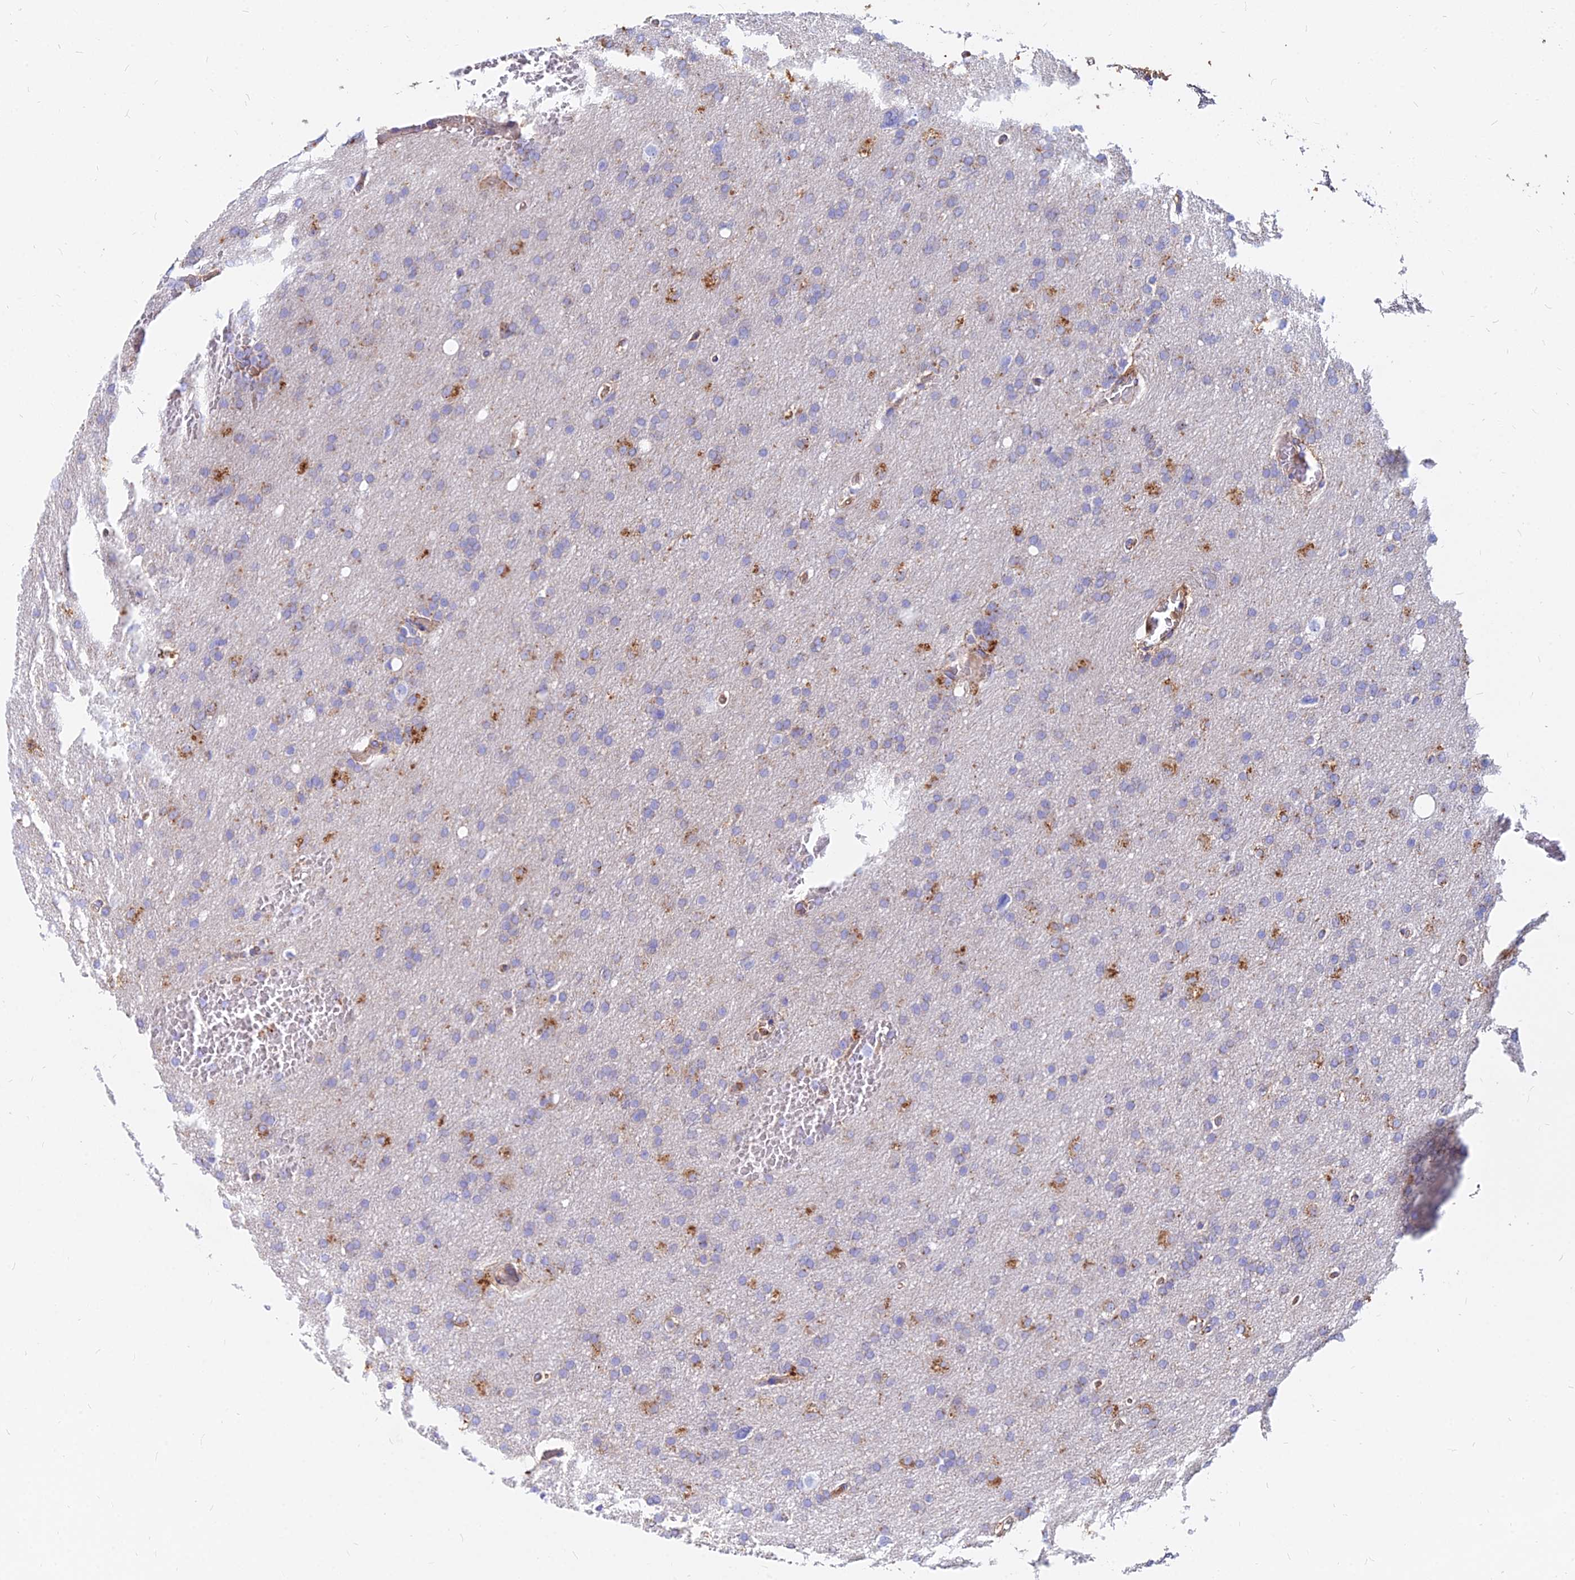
{"staining": {"intensity": "moderate", "quantity": "<25%", "location": "cytoplasmic/membranous"}, "tissue": "glioma", "cell_type": "Tumor cells", "image_type": "cancer", "snomed": [{"axis": "morphology", "description": "Glioma, malignant, High grade"}, {"axis": "topography", "description": "Cerebral cortex"}], "caption": "Brown immunohistochemical staining in human malignant glioma (high-grade) displays moderate cytoplasmic/membranous positivity in approximately <25% of tumor cells.", "gene": "AGTRAP", "patient": {"sex": "female", "age": 36}}